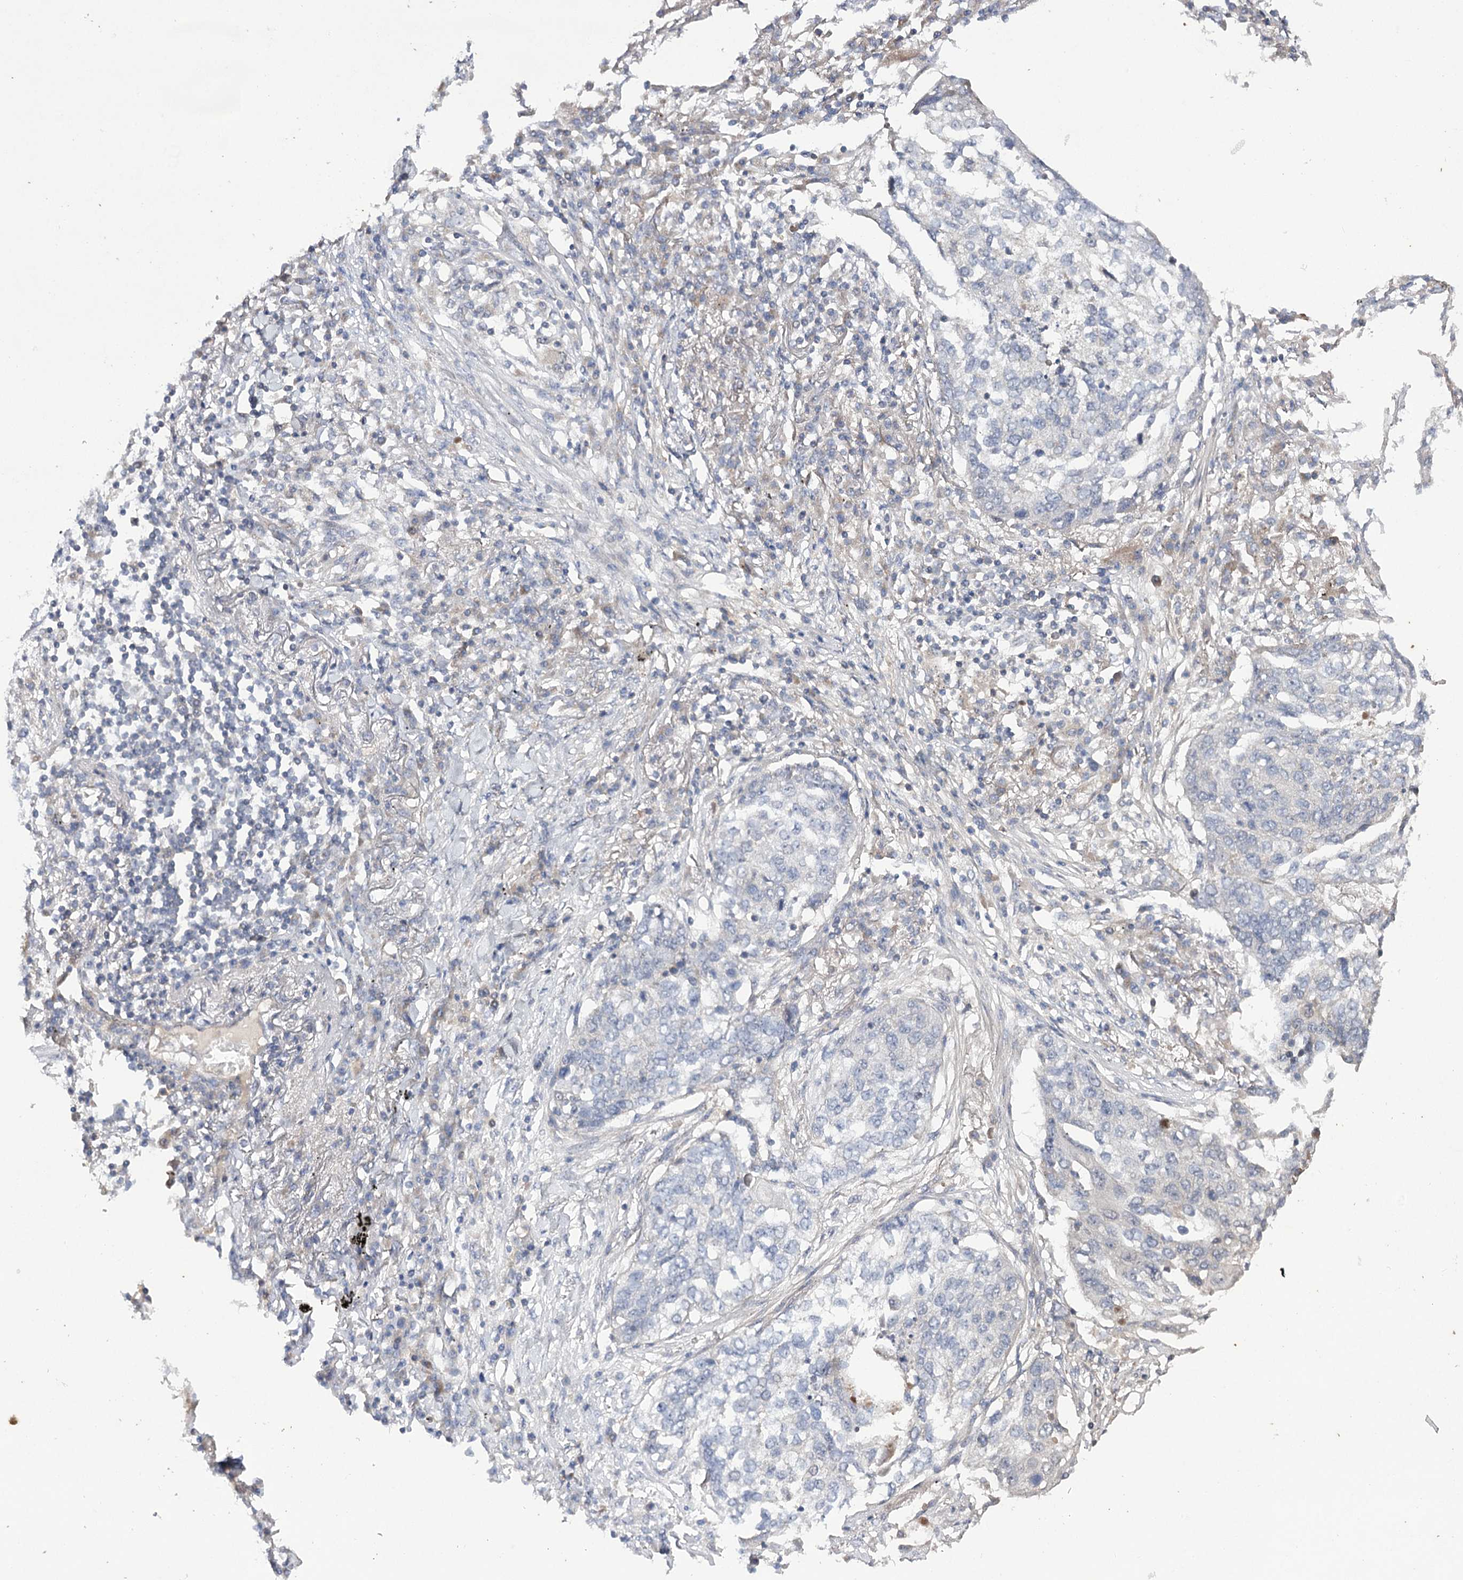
{"staining": {"intensity": "negative", "quantity": "none", "location": "none"}, "tissue": "lung cancer", "cell_type": "Tumor cells", "image_type": "cancer", "snomed": [{"axis": "morphology", "description": "Squamous cell carcinoma, NOS"}, {"axis": "topography", "description": "Lung"}], "caption": "A high-resolution histopathology image shows immunohistochemistry staining of squamous cell carcinoma (lung), which reveals no significant staining in tumor cells. (DAB (3,3'-diaminobenzidine) IHC with hematoxylin counter stain).", "gene": "BCR", "patient": {"sex": "female", "age": 63}}